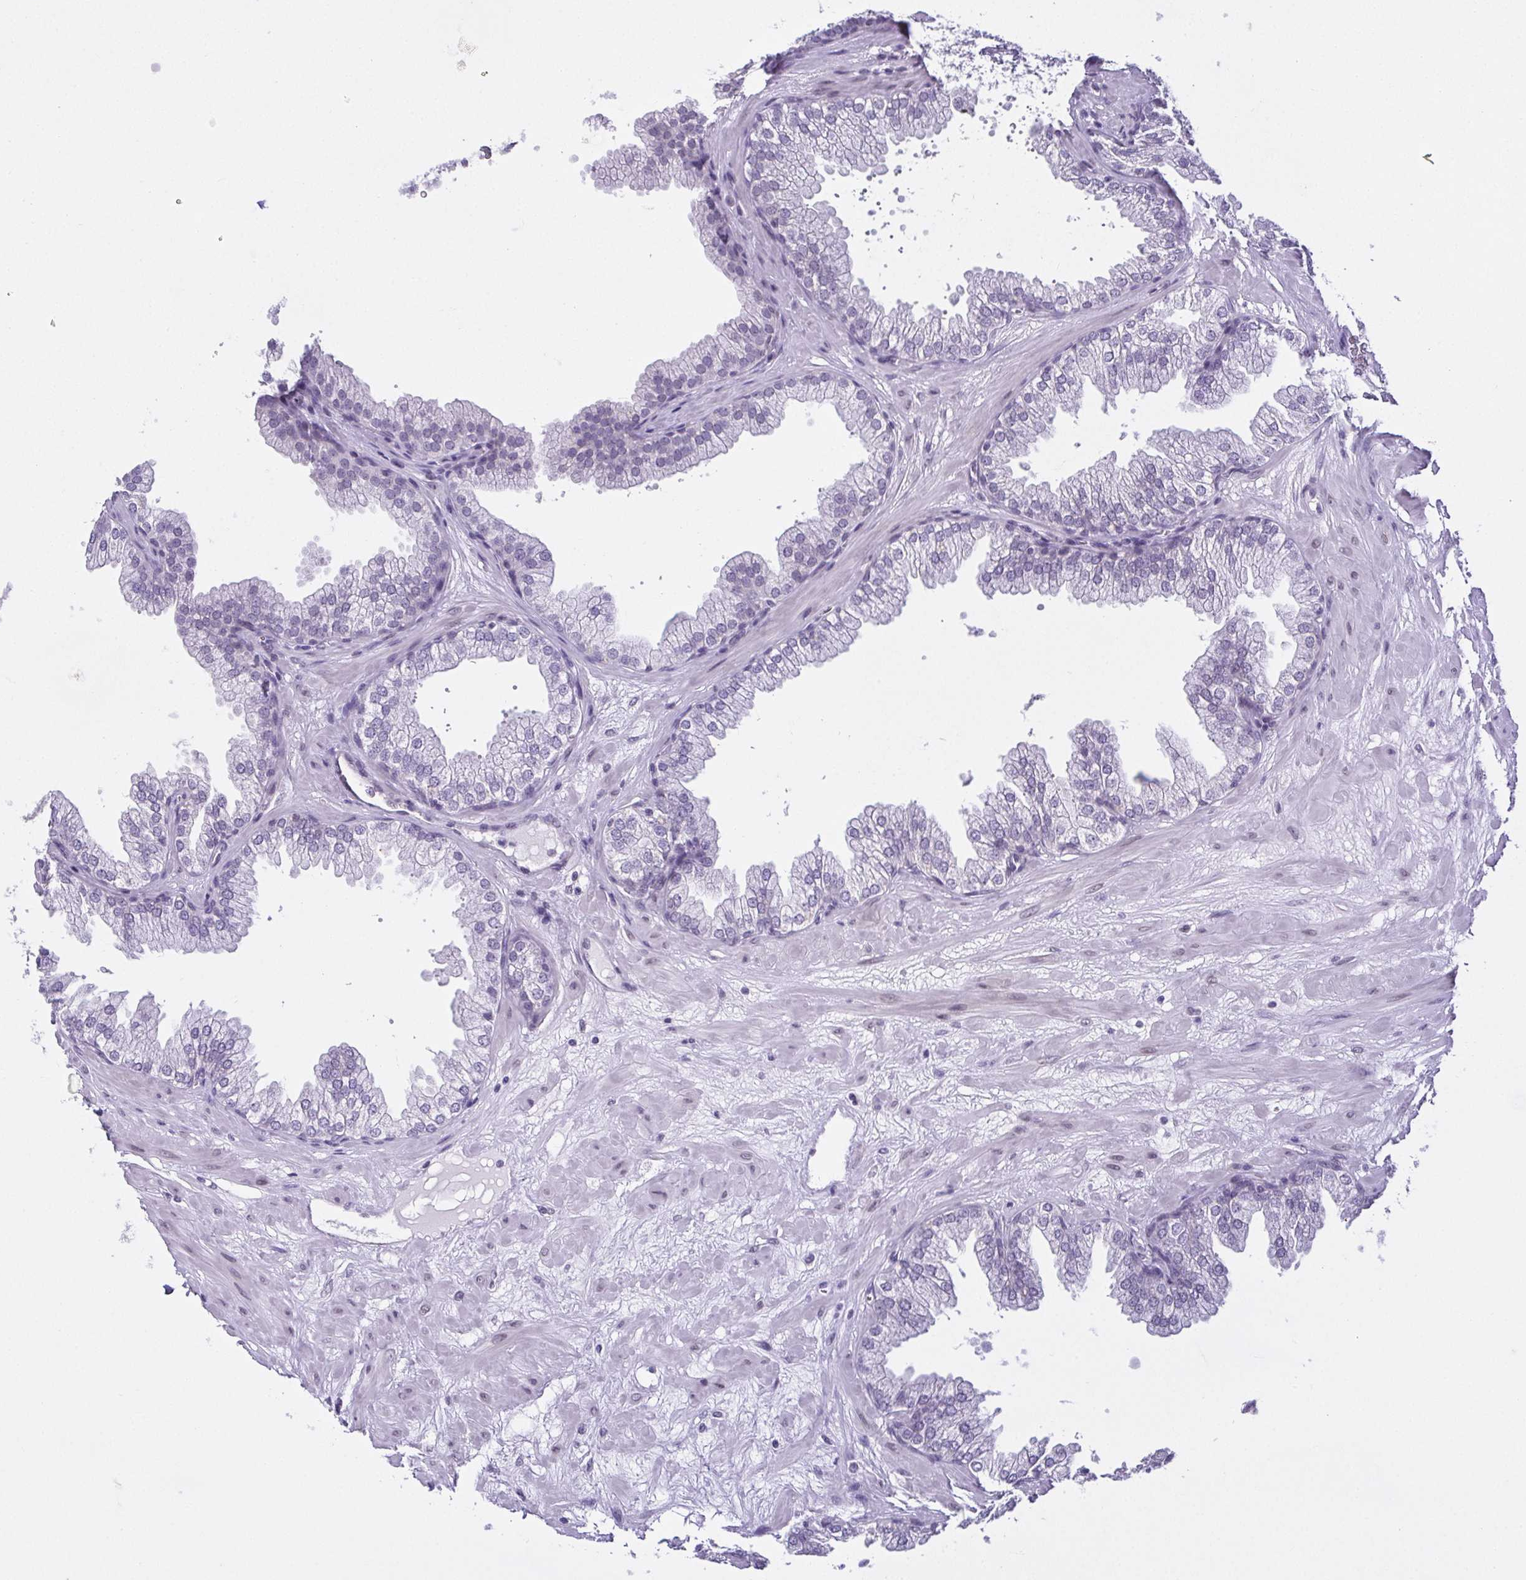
{"staining": {"intensity": "weak", "quantity": "<25%", "location": "nuclear"}, "tissue": "prostate", "cell_type": "Glandular cells", "image_type": "normal", "snomed": [{"axis": "morphology", "description": "Normal tissue, NOS"}, {"axis": "topography", "description": "Prostate"}], "caption": "IHC micrograph of normal prostate: prostate stained with DAB shows no significant protein staining in glandular cells.", "gene": "RBM3", "patient": {"sex": "male", "age": 37}}